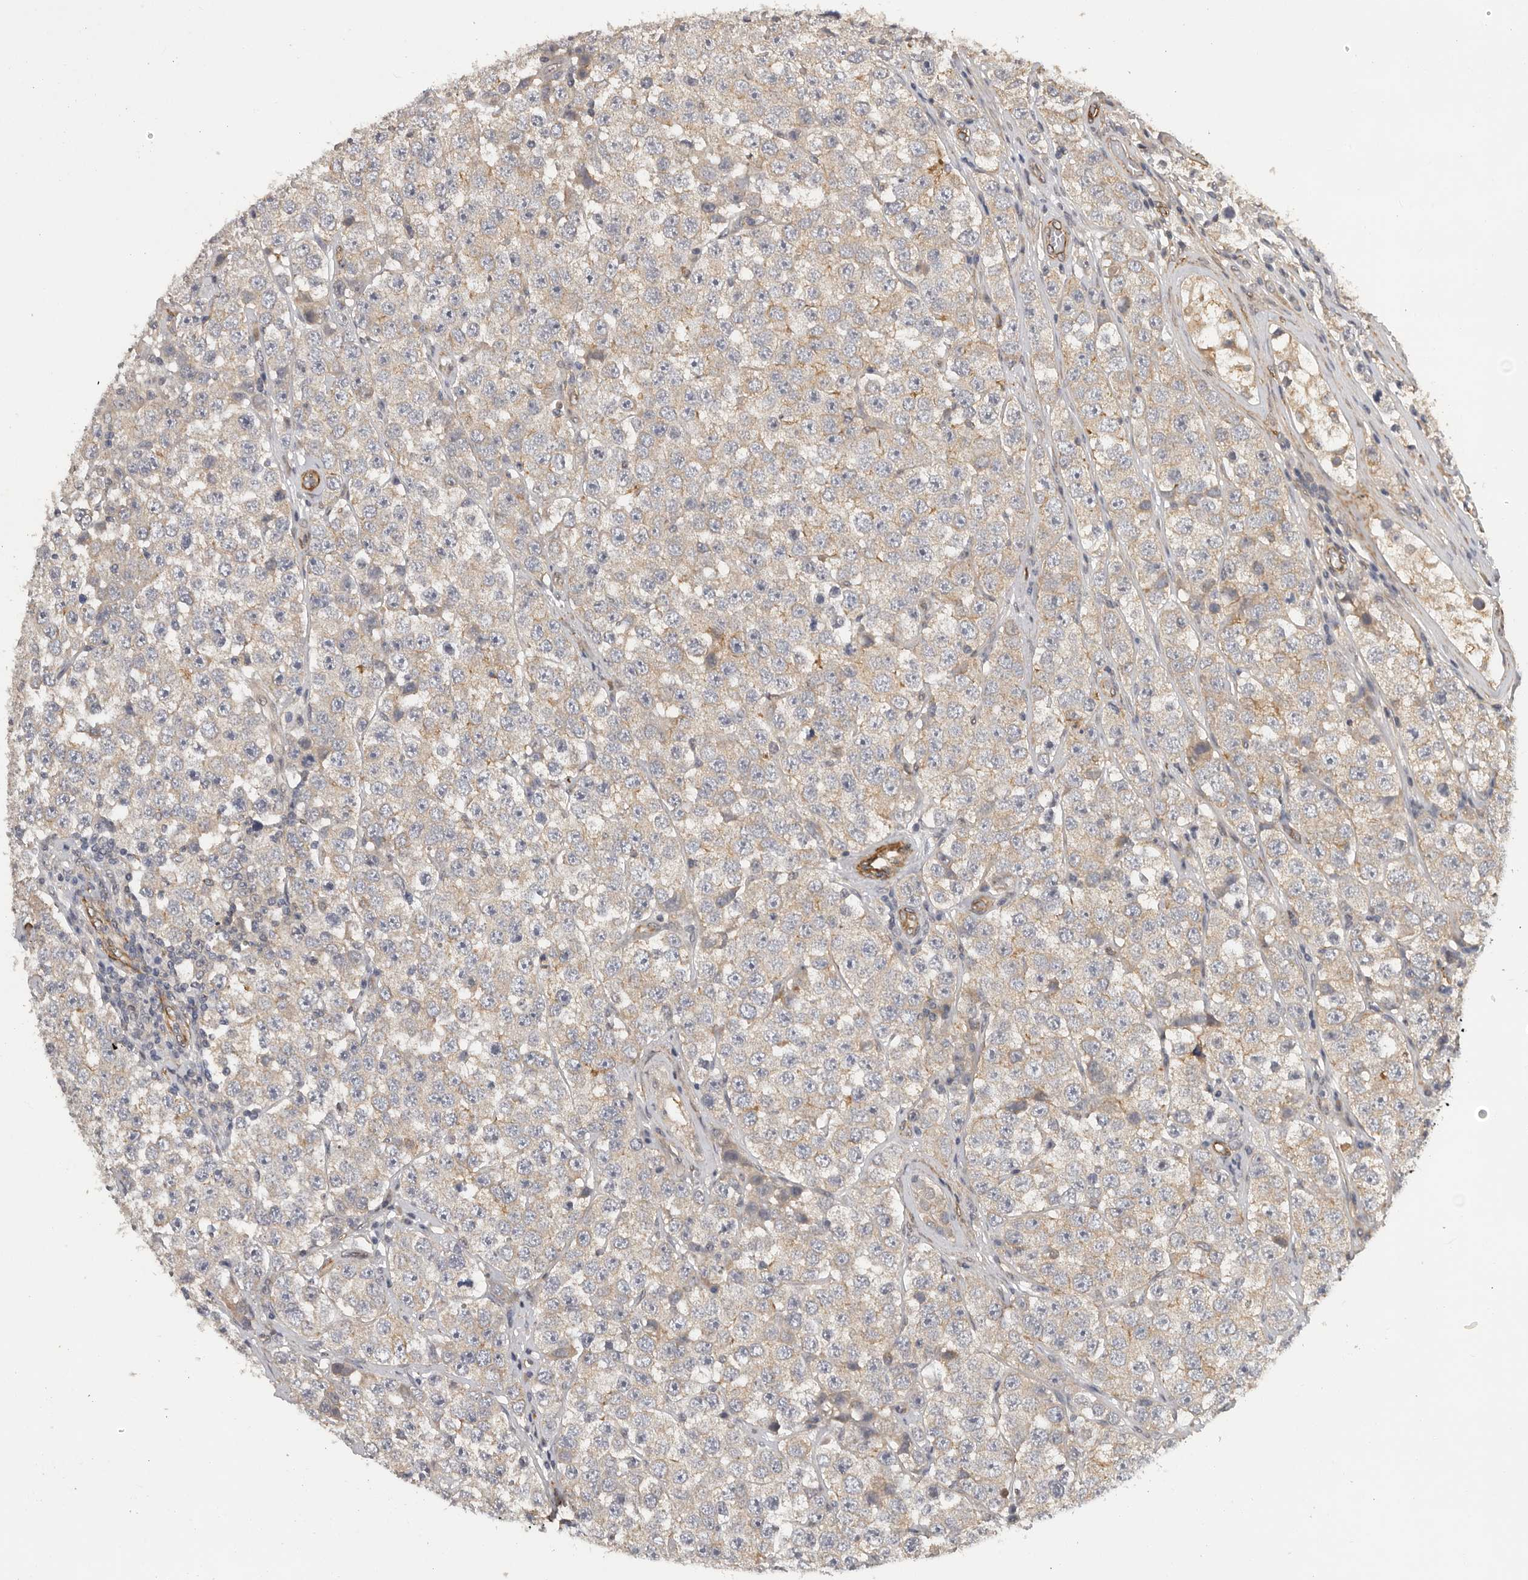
{"staining": {"intensity": "weak", "quantity": "25%-75%", "location": "cytoplasmic/membranous"}, "tissue": "testis cancer", "cell_type": "Tumor cells", "image_type": "cancer", "snomed": [{"axis": "morphology", "description": "Seminoma, NOS"}, {"axis": "topography", "description": "Testis"}], "caption": "Human seminoma (testis) stained with a protein marker displays weak staining in tumor cells.", "gene": "RNF157", "patient": {"sex": "male", "age": 28}}